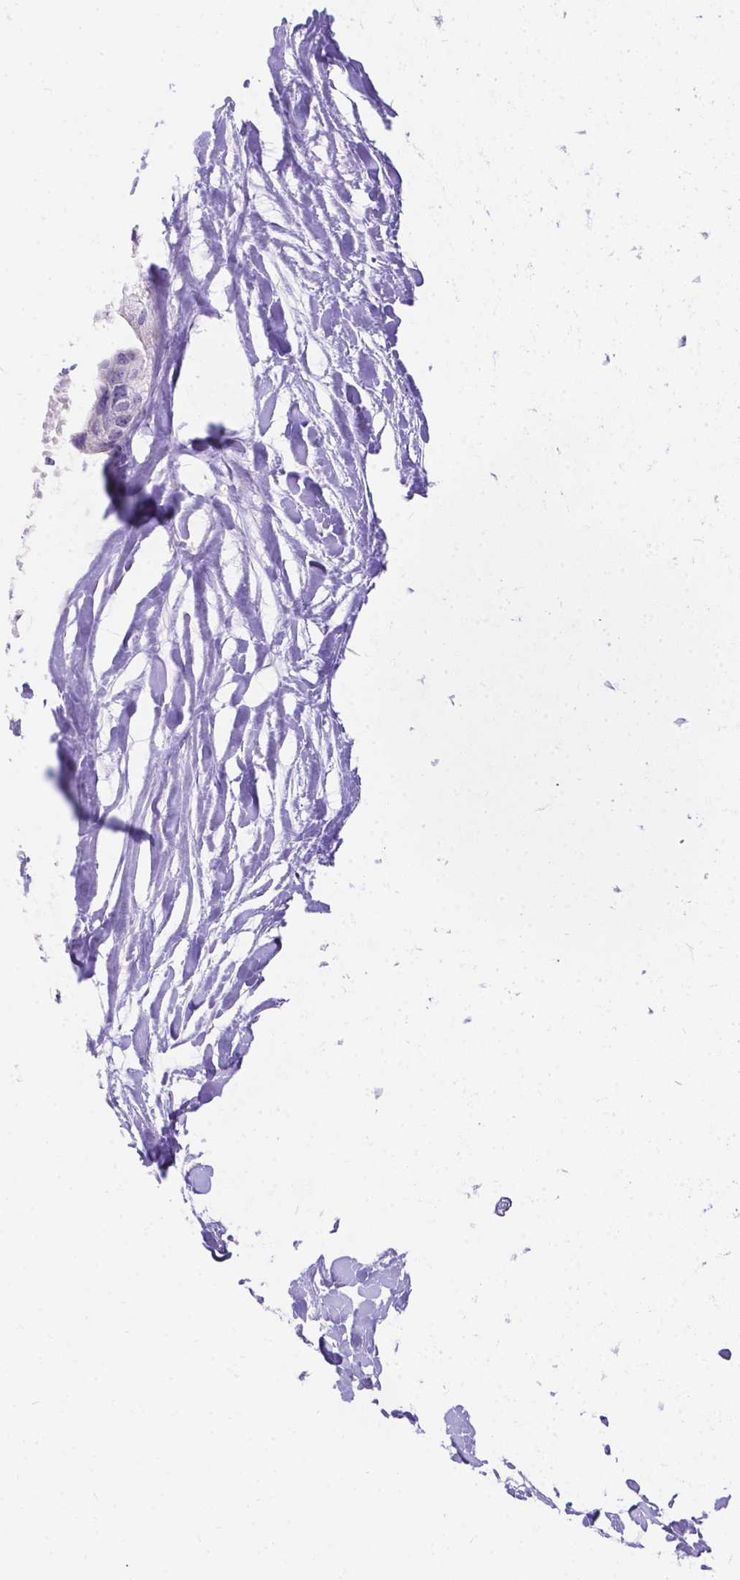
{"staining": {"intensity": "weak", "quantity": "<25%", "location": "cytoplasmic/membranous"}, "tissue": "colorectal cancer", "cell_type": "Tumor cells", "image_type": "cancer", "snomed": [{"axis": "morphology", "description": "Adenocarcinoma, NOS"}, {"axis": "topography", "description": "Colon"}, {"axis": "topography", "description": "Rectum"}], "caption": "Colorectal cancer stained for a protein using immunohistochemistry shows no staining tumor cells.", "gene": "PALS1", "patient": {"sex": "male", "age": 57}}